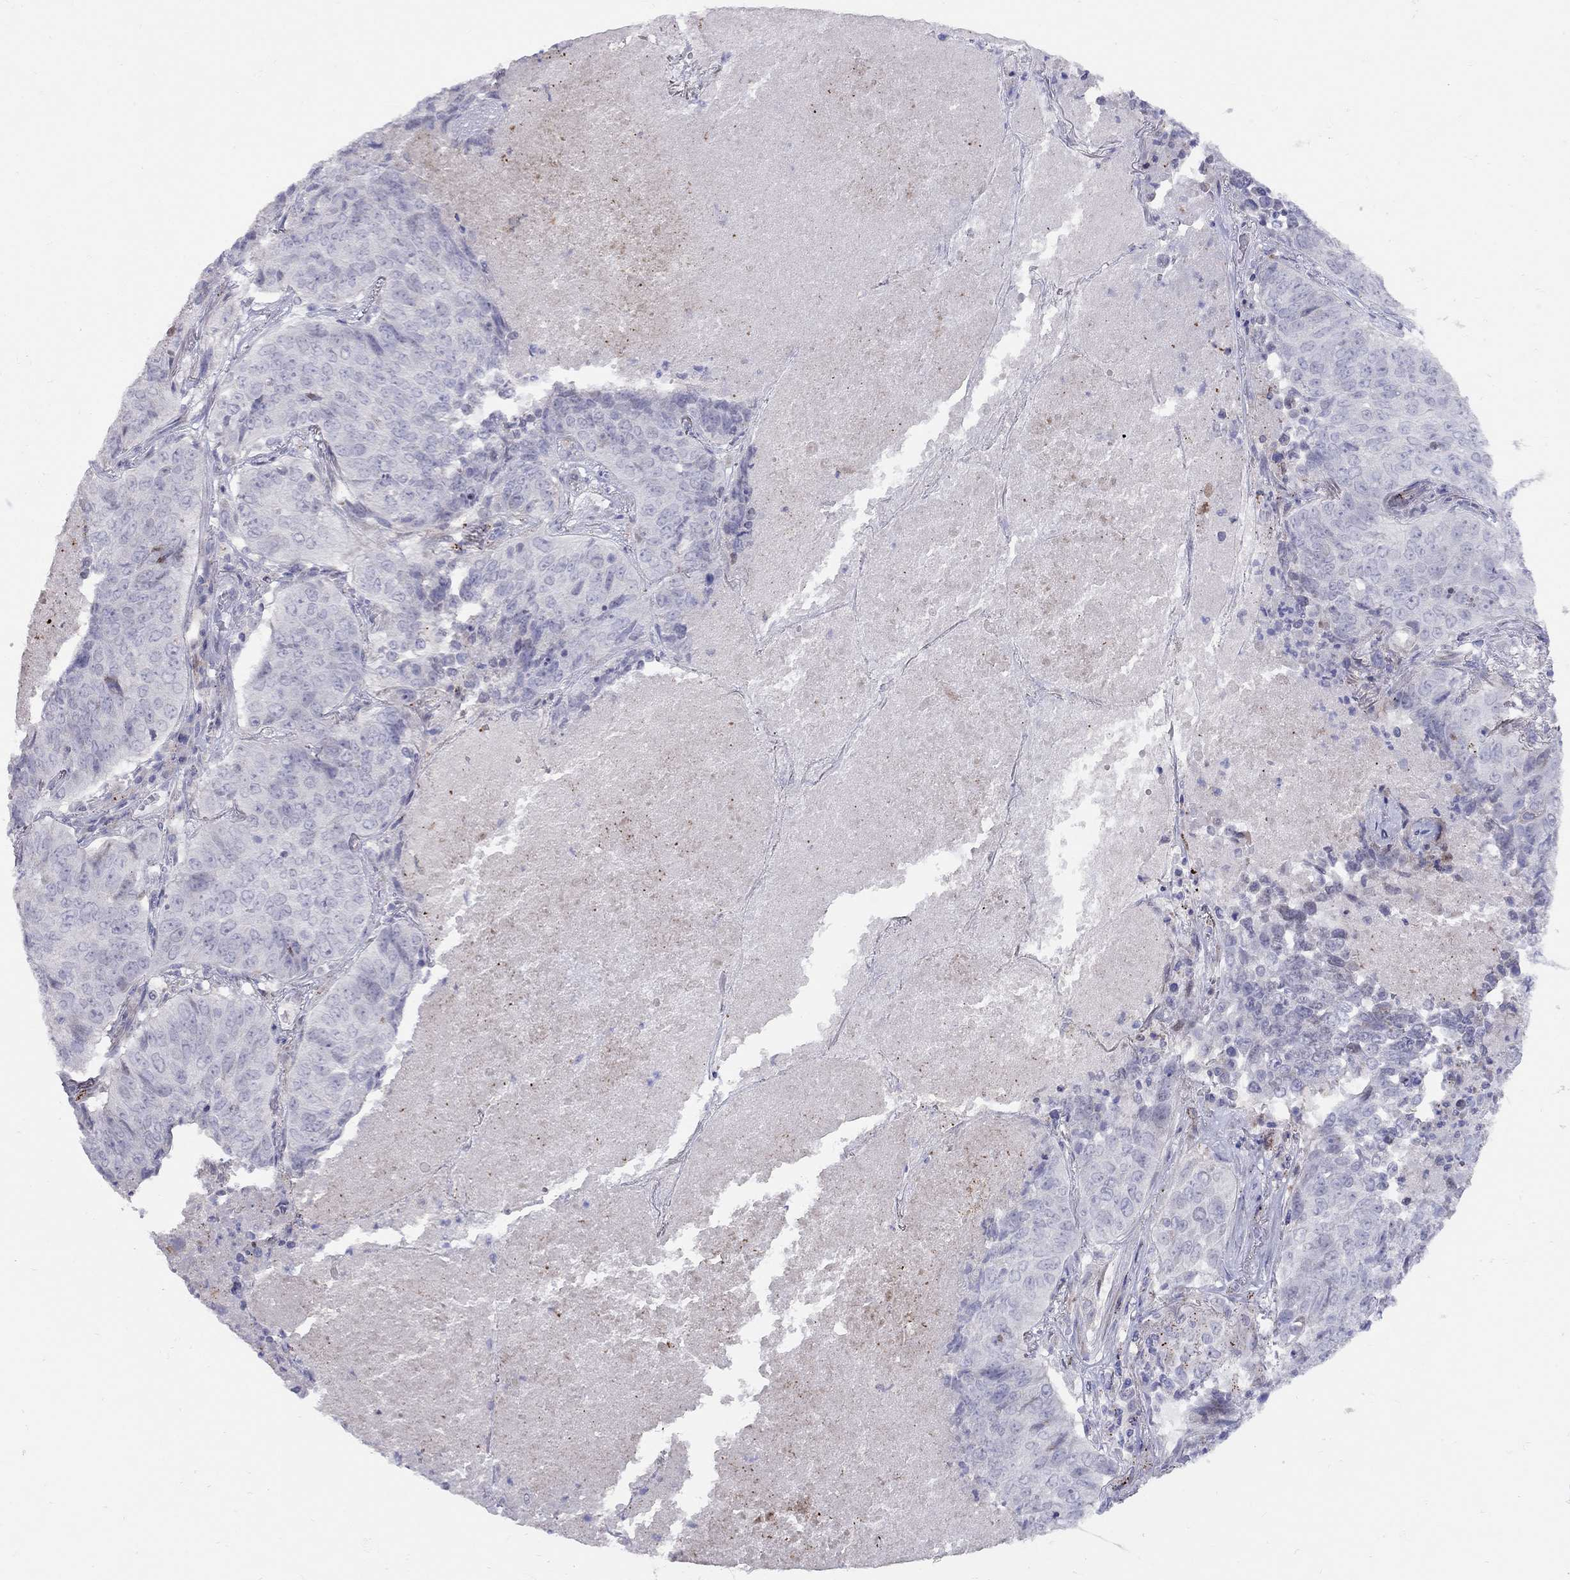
{"staining": {"intensity": "negative", "quantity": "none", "location": "none"}, "tissue": "lung cancer", "cell_type": "Tumor cells", "image_type": "cancer", "snomed": [{"axis": "morphology", "description": "Normal tissue, NOS"}, {"axis": "morphology", "description": "Squamous cell carcinoma, NOS"}, {"axis": "topography", "description": "Bronchus"}, {"axis": "topography", "description": "Lung"}], "caption": "Image shows no significant protein positivity in tumor cells of lung cancer (squamous cell carcinoma). Nuclei are stained in blue.", "gene": "MAGEB4", "patient": {"sex": "male", "age": 64}}